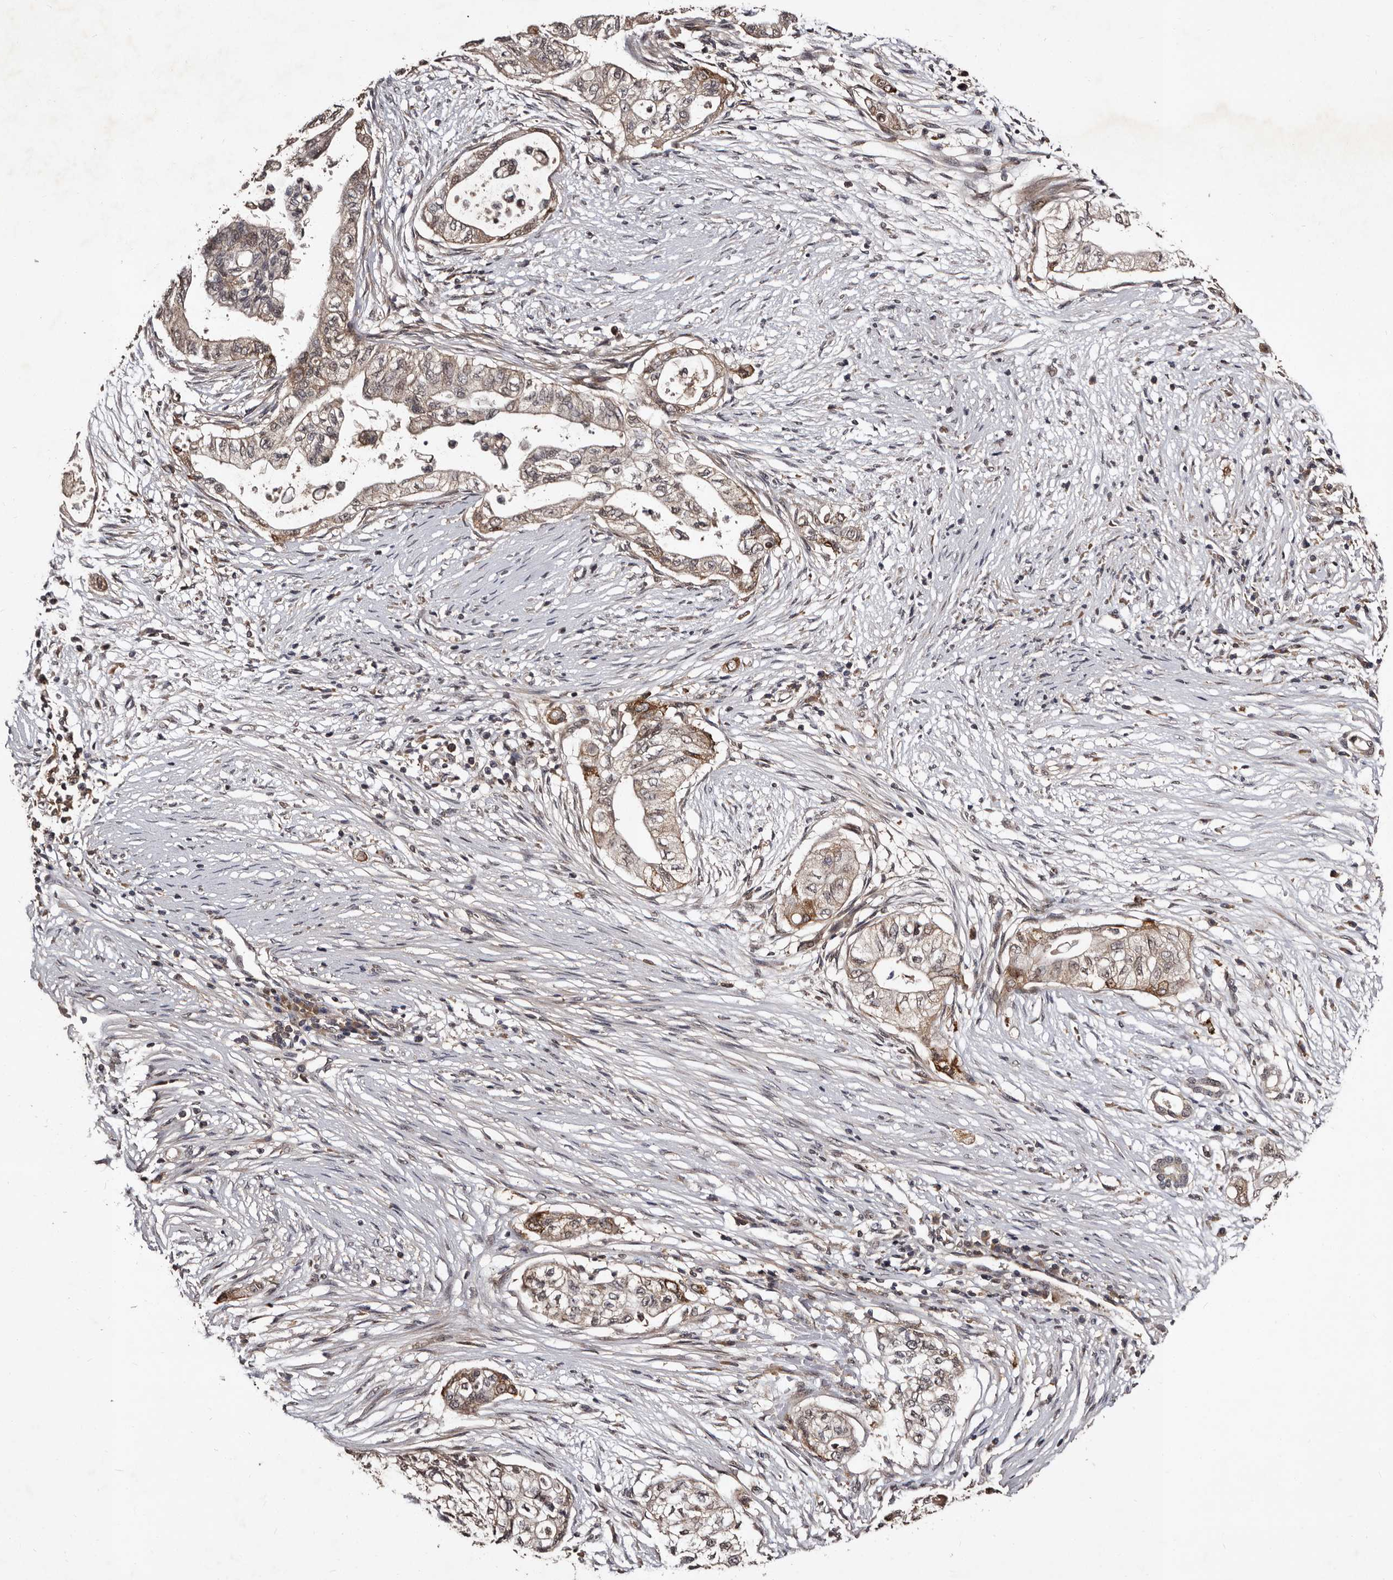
{"staining": {"intensity": "moderate", "quantity": "<25%", "location": "cytoplasmic/membranous"}, "tissue": "pancreatic cancer", "cell_type": "Tumor cells", "image_type": "cancer", "snomed": [{"axis": "morphology", "description": "Adenocarcinoma, NOS"}, {"axis": "topography", "description": "Pancreas"}], "caption": "There is low levels of moderate cytoplasmic/membranous staining in tumor cells of pancreatic cancer (adenocarcinoma), as demonstrated by immunohistochemical staining (brown color).", "gene": "MKRN3", "patient": {"sex": "male", "age": 72}}